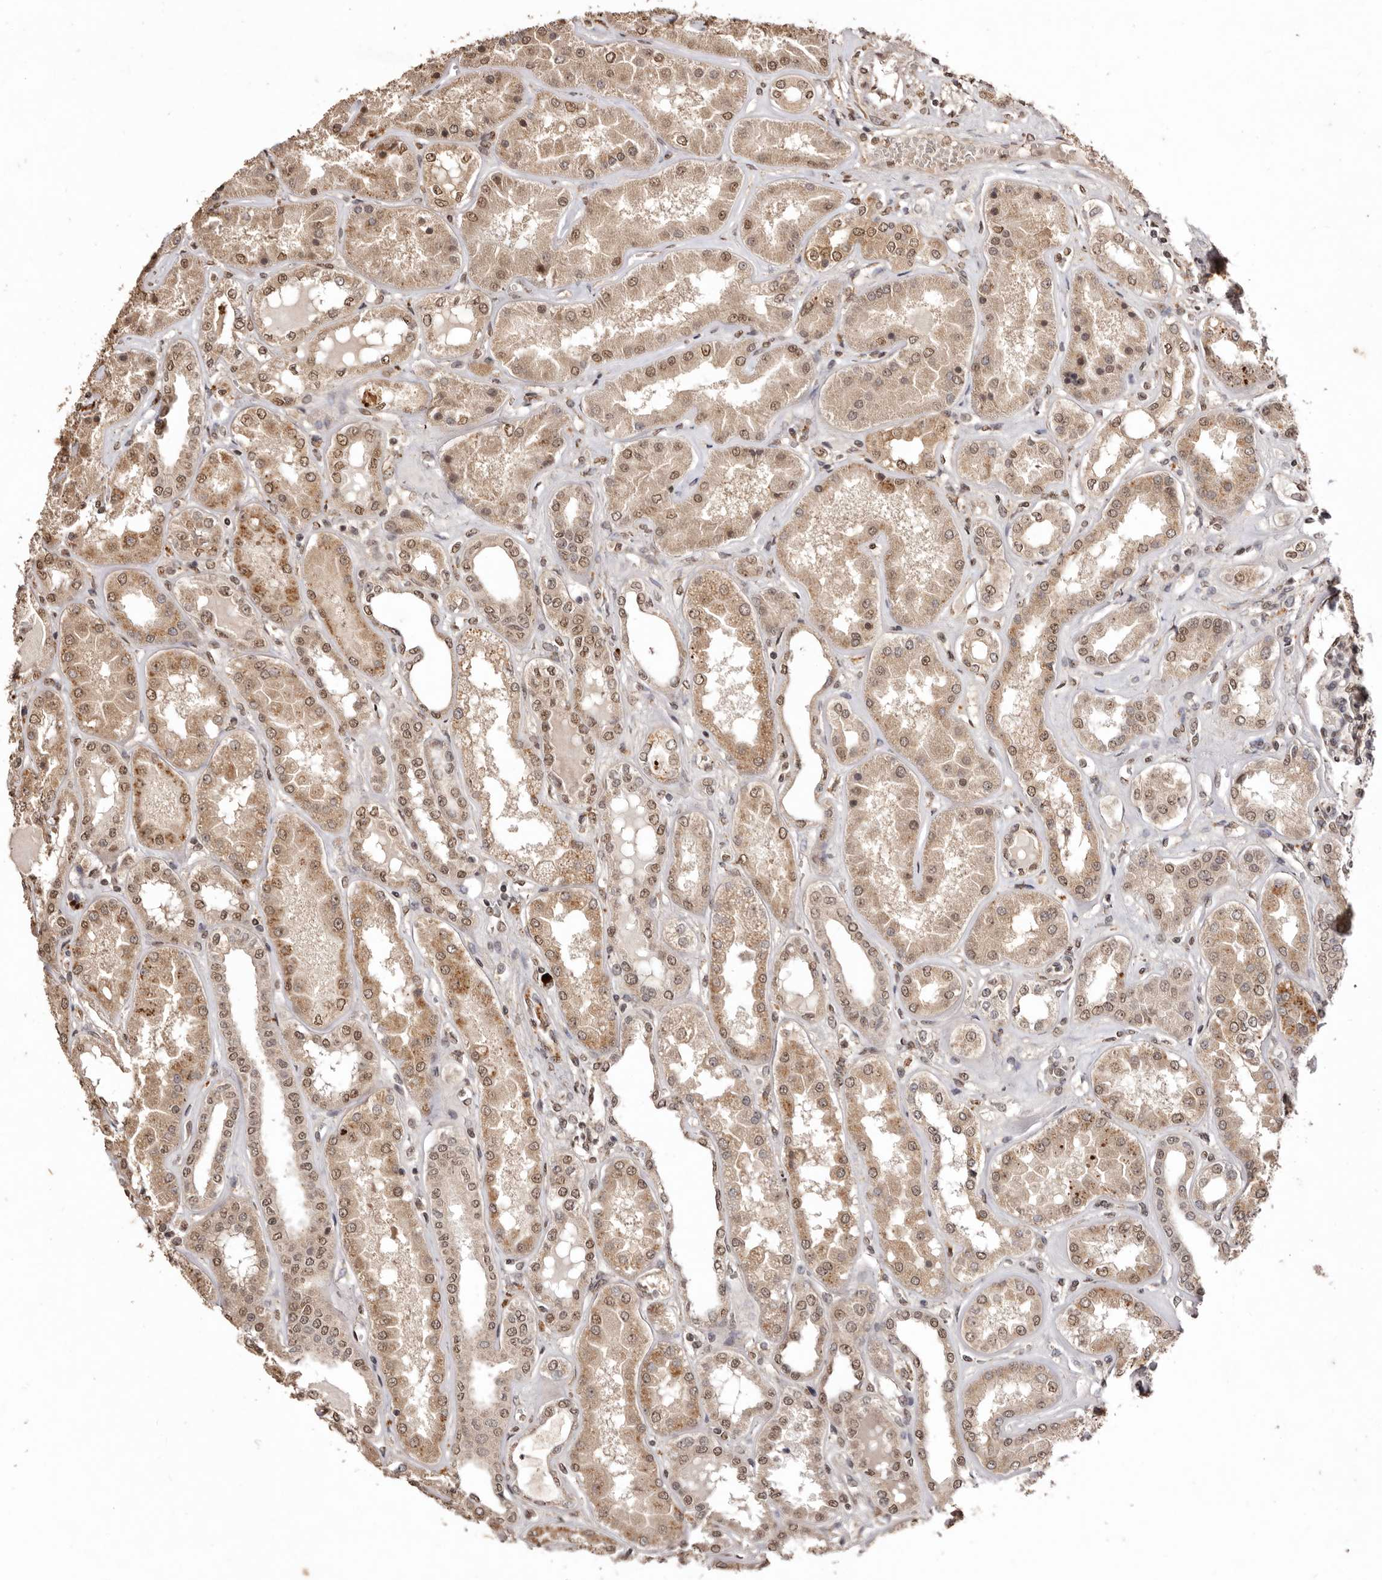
{"staining": {"intensity": "moderate", "quantity": ">75%", "location": "cytoplasmic/membranous,nuclear"}, "tissue": "kidney", "cell_type": "Cells in glomeruli", "image_type": "normal", "snomed": [{"axis": "morphology", "description": "Normal tissue, NOS"}, {"axis": "topography", "description": "Kidney"}], "caption": "Protein staining reveals moderate cytoplasmic/membranous,nuclear staining in approximately >75% of cells in glomeruli in unremarkable kidney.", "gene": "NOTCH1", "patient": {"sex": "female", "age": 56}}